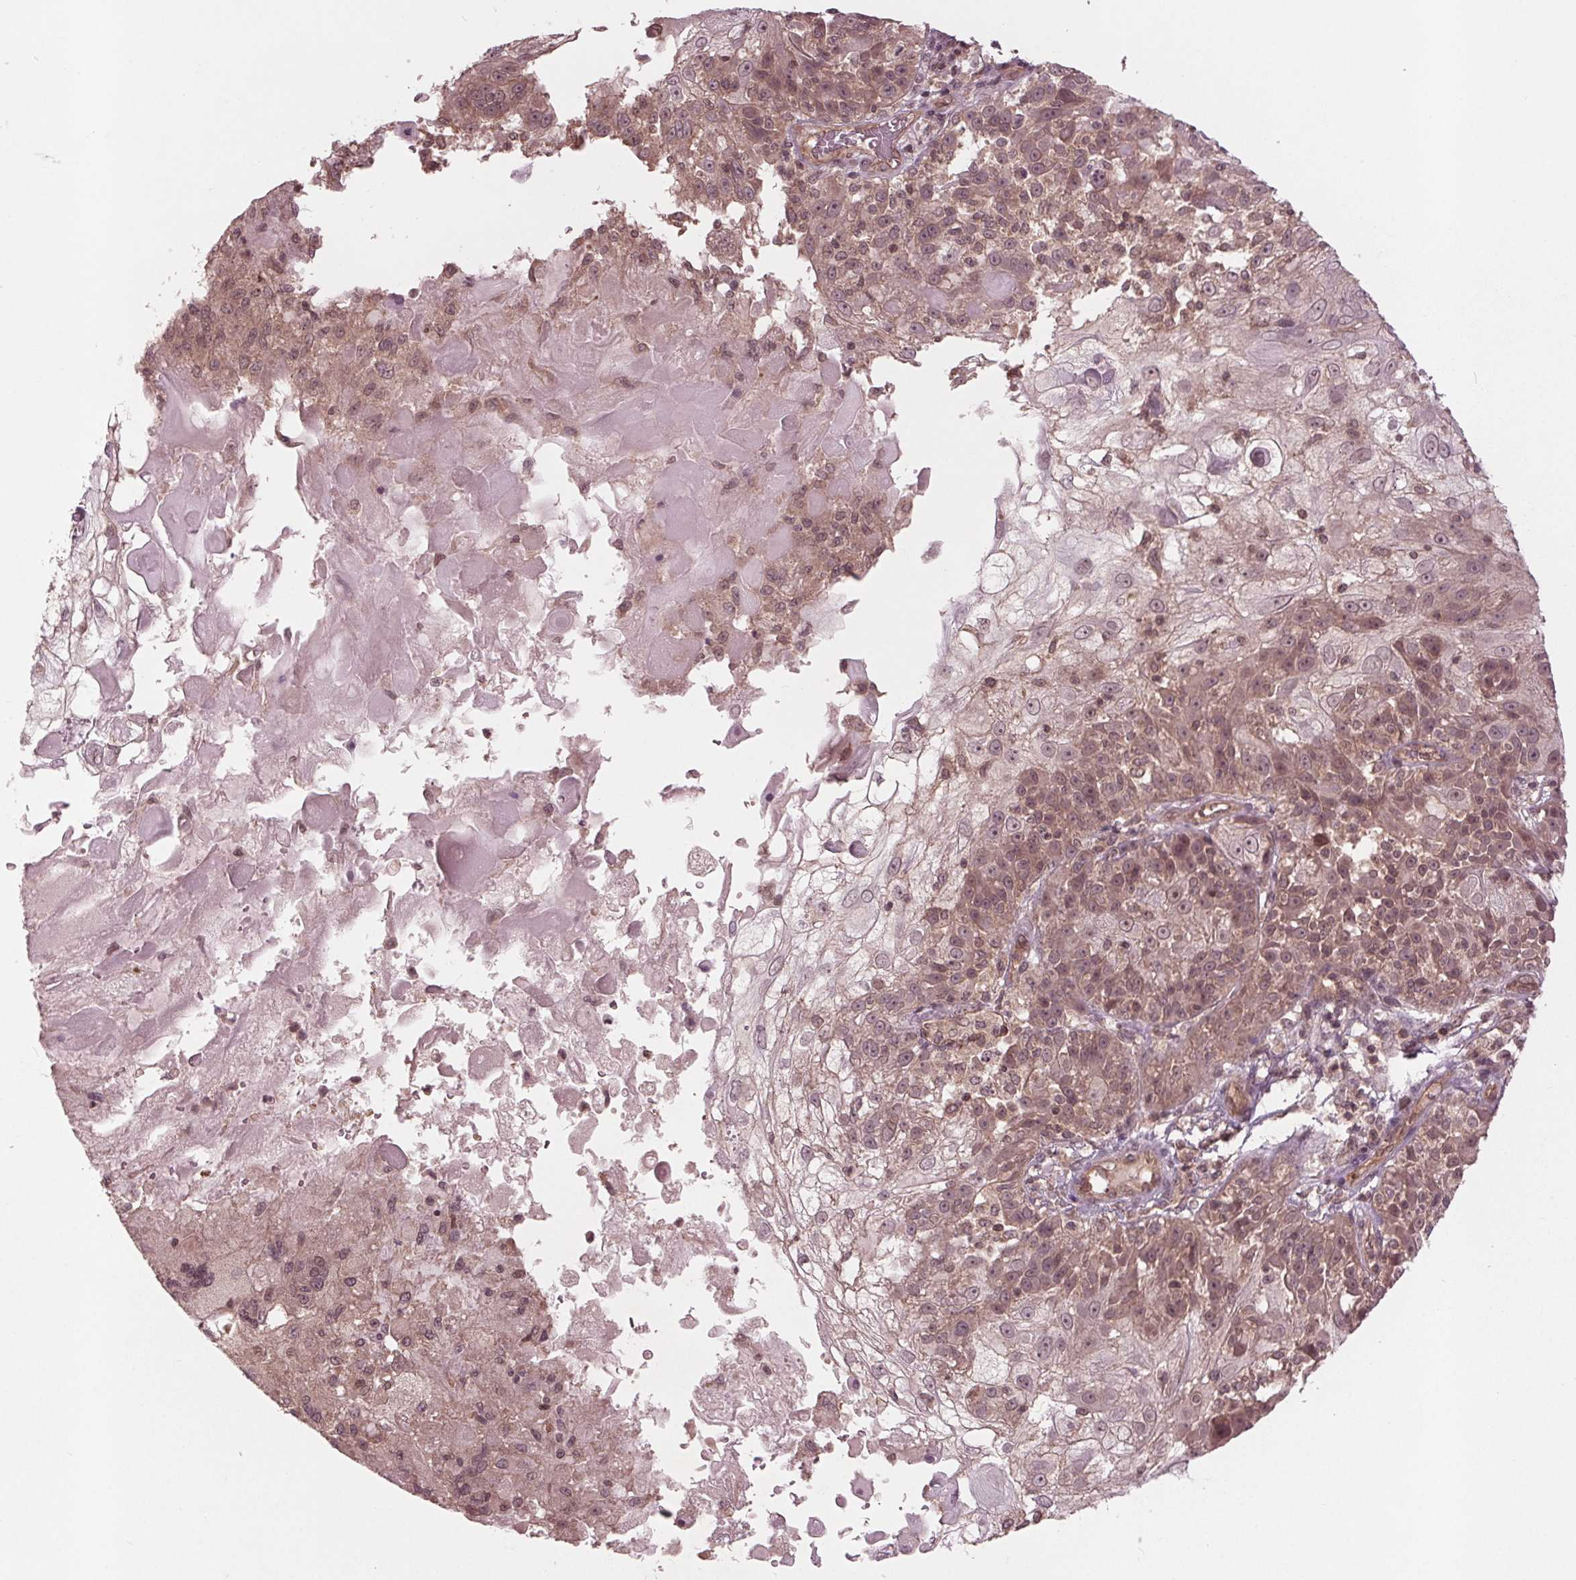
{"staining": {"intensity": "weak", "quantity": "25%-75%", "location": "cytoplasmic/membranous,nuclear"}, "tissue": "skin cancer", "cell_type": "Tumor cells", "image_type": "cancer", "snomed": [{"axis": "morphology", "description": "Normal tissue, NOS"}, {"axis": "morphology", "description": "Squamous cell carcinoma, NOS"}, {"axis": "topography", "description": "Skin"}], "caption": "Skin cancer stained with a brown dye displays weak cytoplasmic/membranous and nuclear positive staining in approximately 25%-75% of tumor cells.", "gene": "BTBD1", "patient": {"sex": "female", "age": 83}}